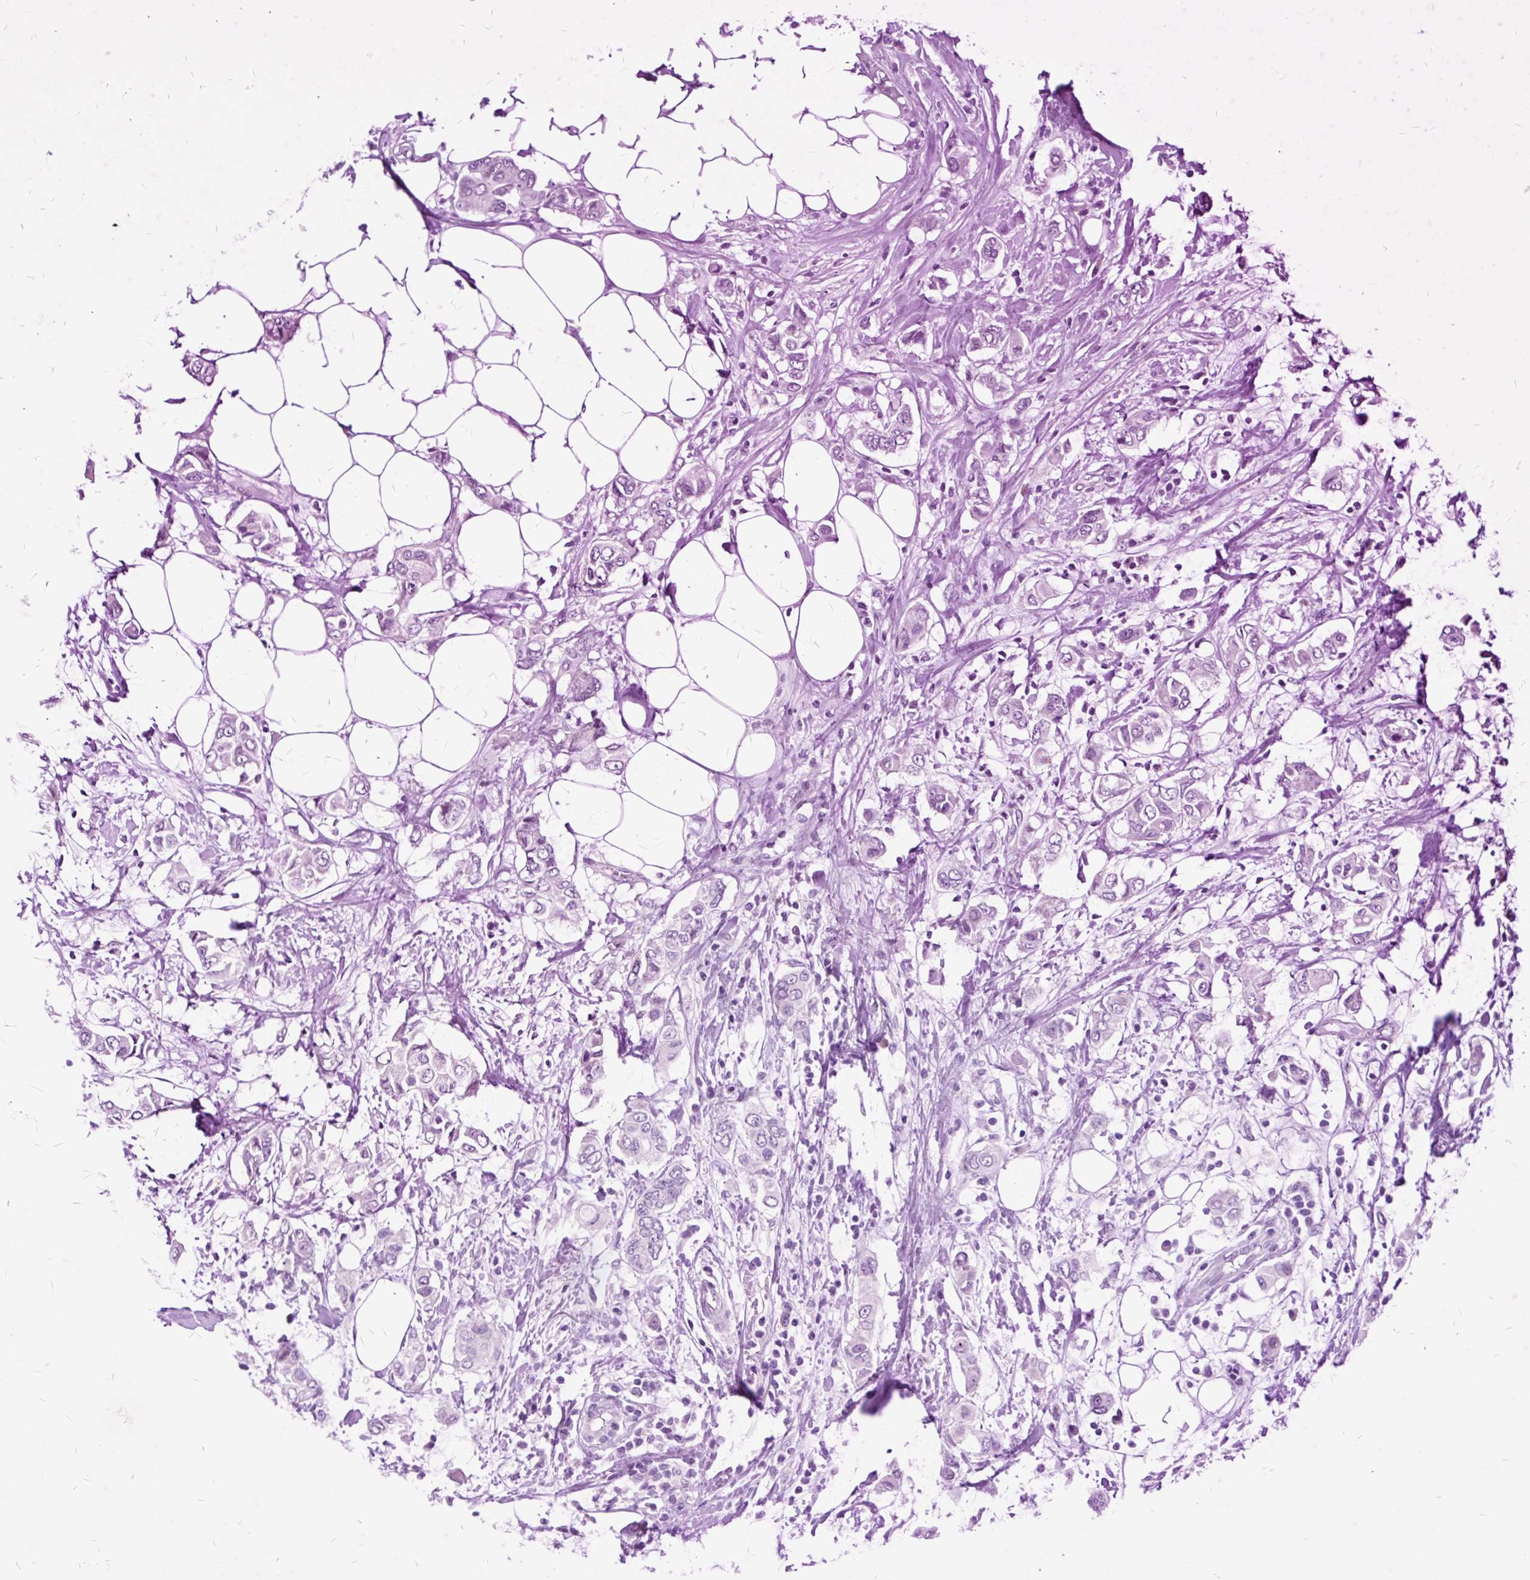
{"staining": {"intensity": "negative", "quantity": "none", "location": "none"}, "tissue": "breast cancer", "cell_type": "Tumor cells", "image_type": "cancer", "snomed": [{"axis": "morphology", "description": "Lobular carcinoma"}, {"axis": "topography", "description": "Breast"}], "caption": "Immunohistochemistry histopathology image of breast cancer stained for a protein (brown), which exhibits no positivity in tumor cells.", "gene": "FAM153A", "patient": {"sex": "female", "age": 51}}